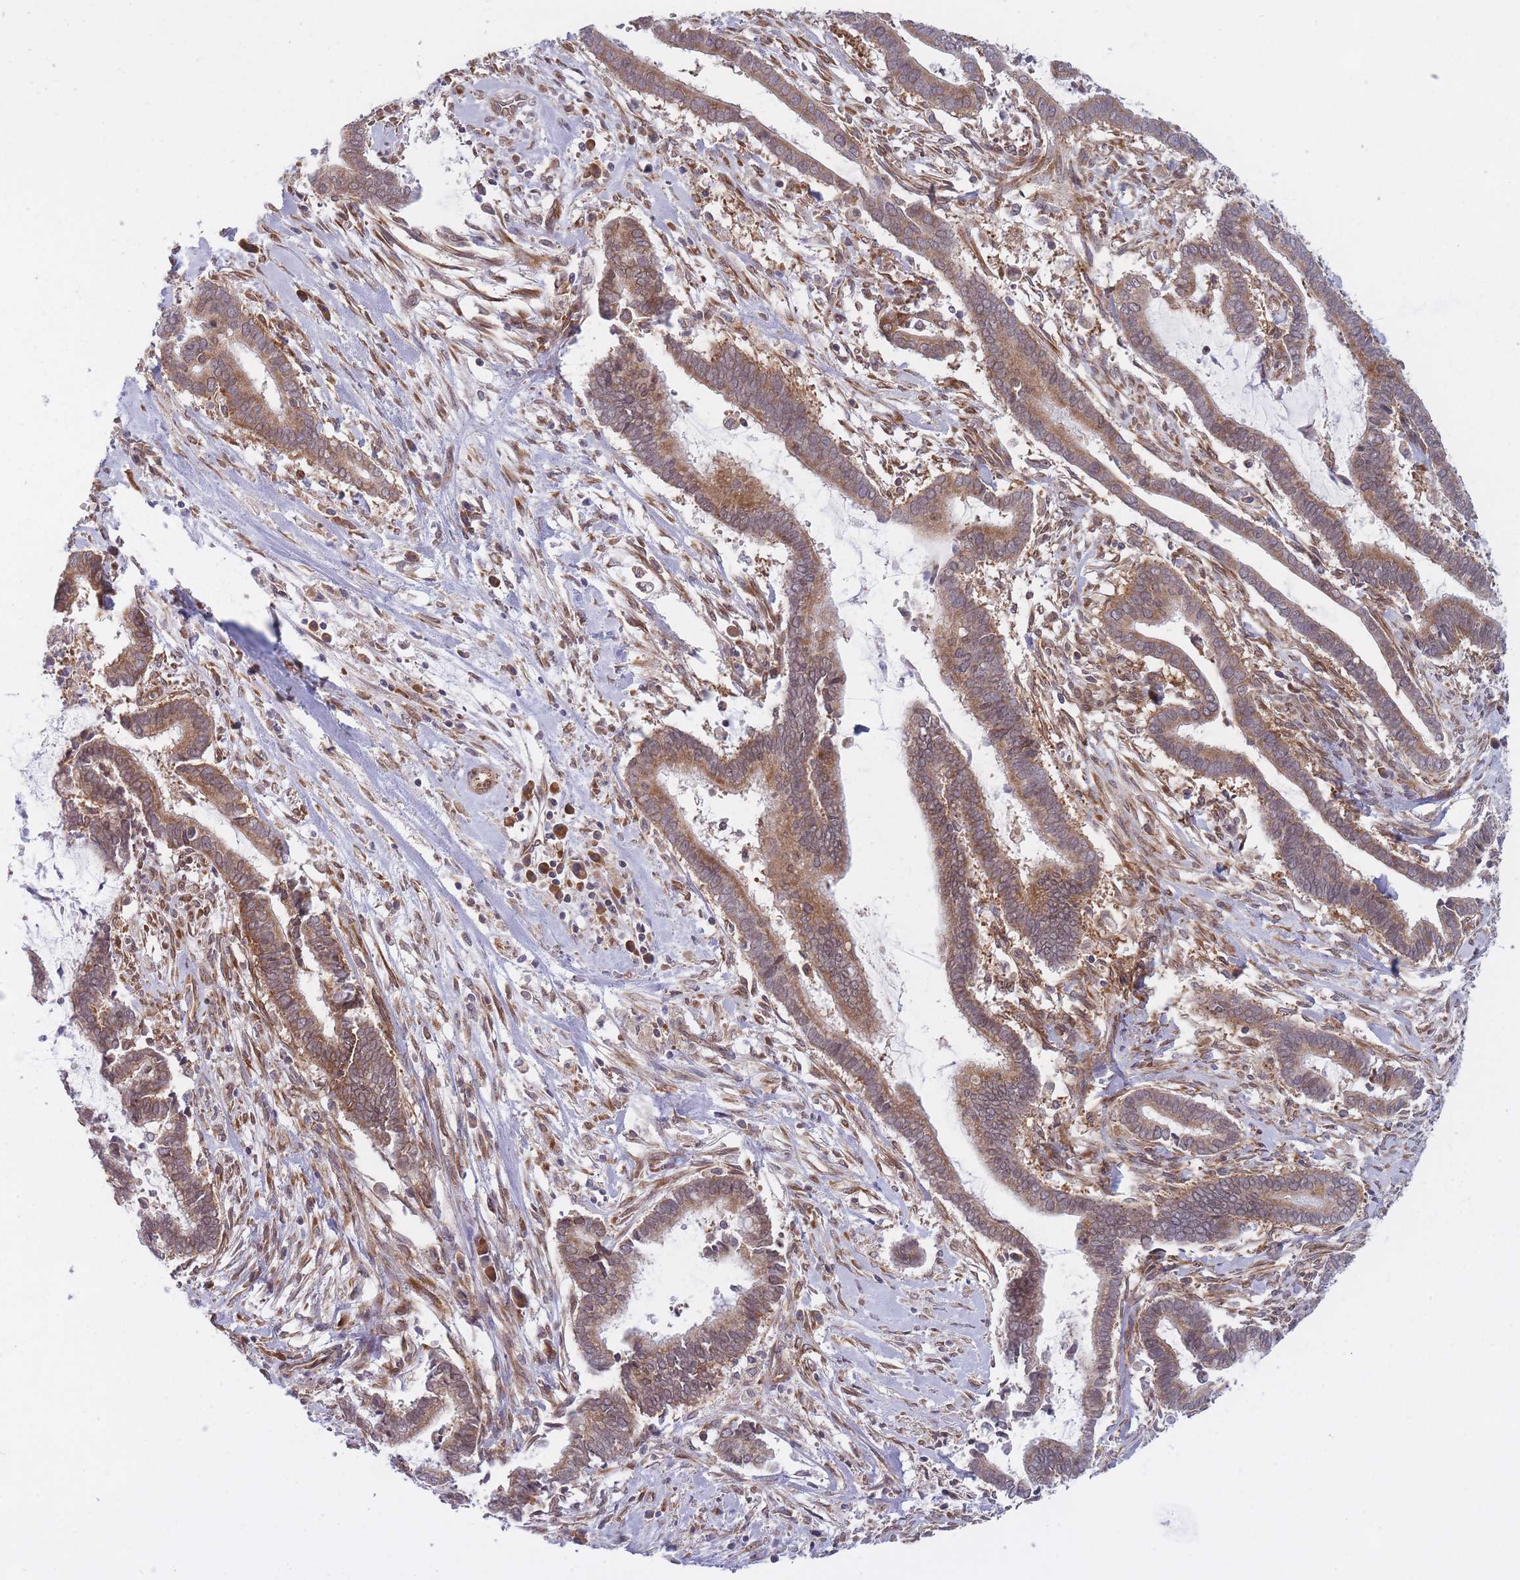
{"staining": {"intensity": "moderate", "quantity": ">75%", "location": "cytoplasmic/membranous"}, "tissue": "cervical cancer", "cell_type": "Tumor cells", "image_type": "cancer", "snomed": [{"axis": "morphology", "description": "Adenocarcinoma, NOS"}, {"axis": "topography", "description": "Cervix"}], "caption": "Immunohistochemistry (IHC) (DAB) staining of human cervical cancer exhibits moderate cytoplasmic/membranous protein positivity in about >75% of tumor cells.", "gene": "CCDC124", "patient": {"sex": "female", "age": 44}}